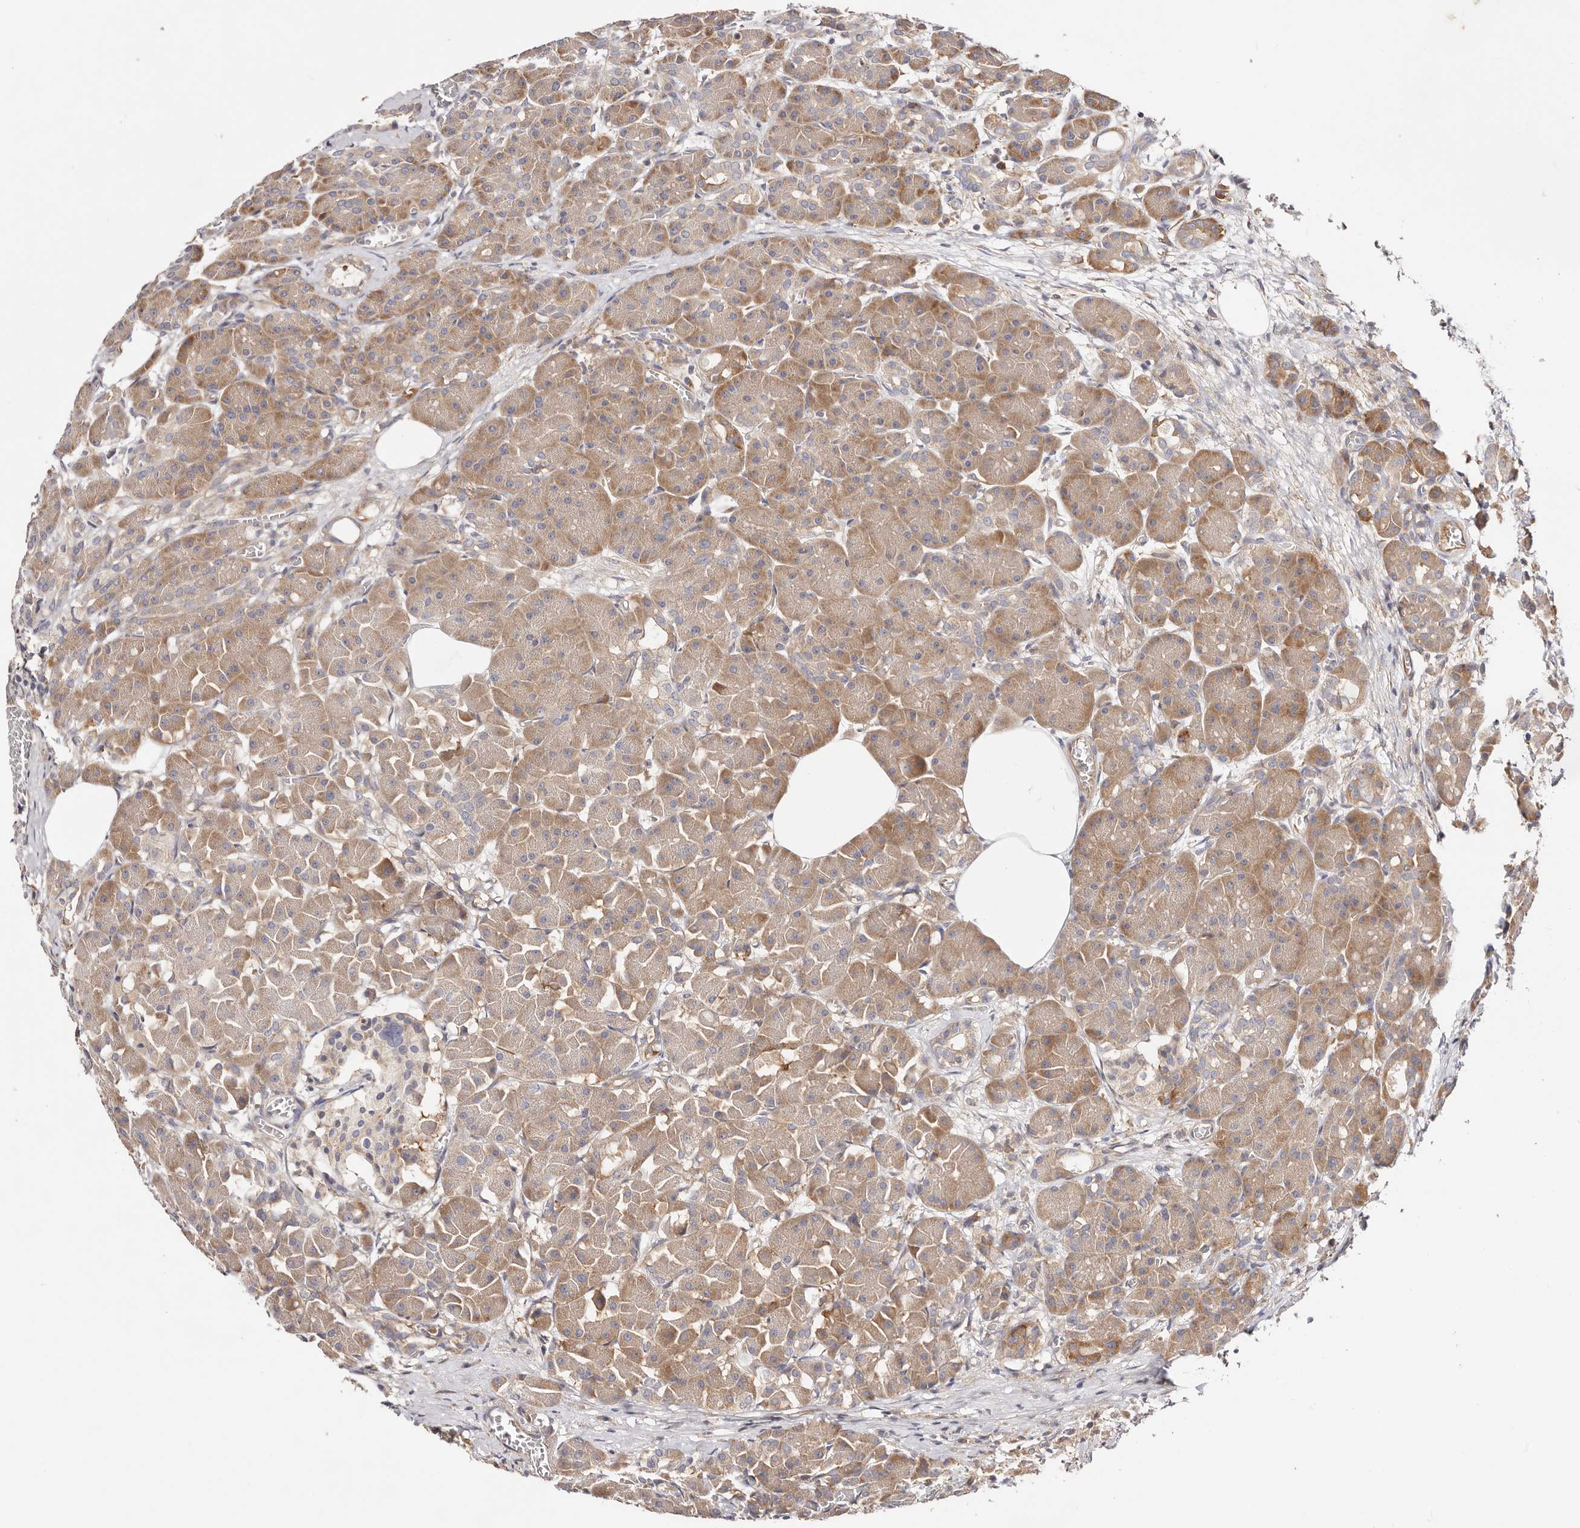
{"staining": {"intensity": "moderate", "quantity": ">75%", "location": "cytoplasmic/membranous"}, "tissue": "pancreas", "cell_type": "Exocrine glandular cells", "image_type": "normal", "snomed": [{"axis": "morphology", "description": "Normal tissue, NOS"}, {"axis": "topography", "description": "Pancreas"}], "caption": "A medium amount of moderate cytoplasmic/membranous expression is appreciated in approximately >75% of exocrine glandular cells in unremarkable pancreas.", "gene": "GNA13", "patient": {"sex": "male", "age": 63}}